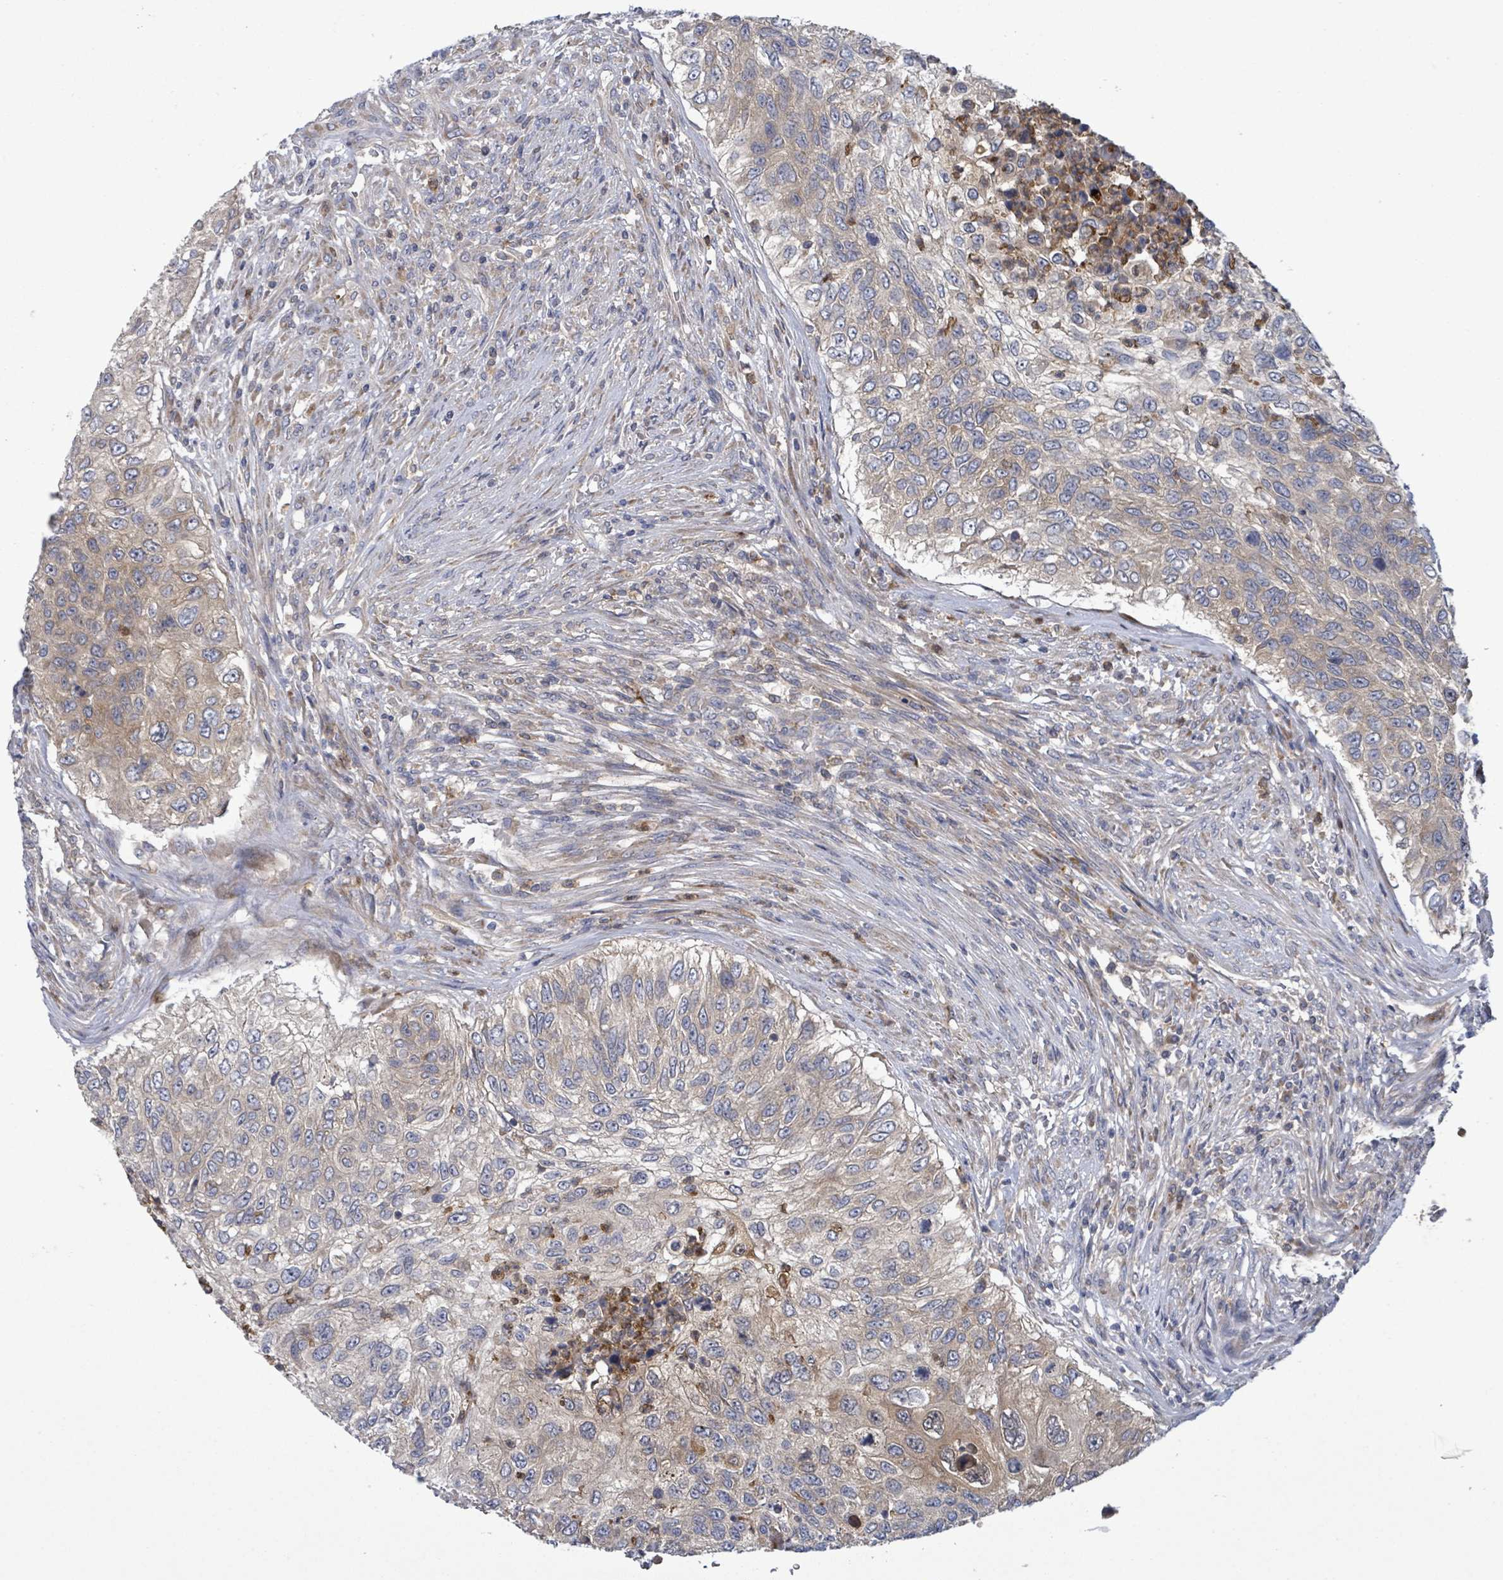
{"staining": {"intensity": "weak", "quantity": "25%-75%", "location": "cytoplasmic/membranous"}, "tissue": "urothelial cancer", "cell_type": "Tumor cells", "image_type": "cancer", "snomed": [{"axis": "morphology", "description": "Urothelial carcinoma, High grade"}, {"axis": "topography", "description": "Urinary bladder"}], "caption": "A photomicrograph showing weak cytoplasmic/membranous staining in approximately 25%-75% of tumor cells in high-grade urothelial carcinoma, as visualized by brown immunohistochemical staining.", "gene": "SERPINE3", "patient": {"sex": "female", "age": 60}}